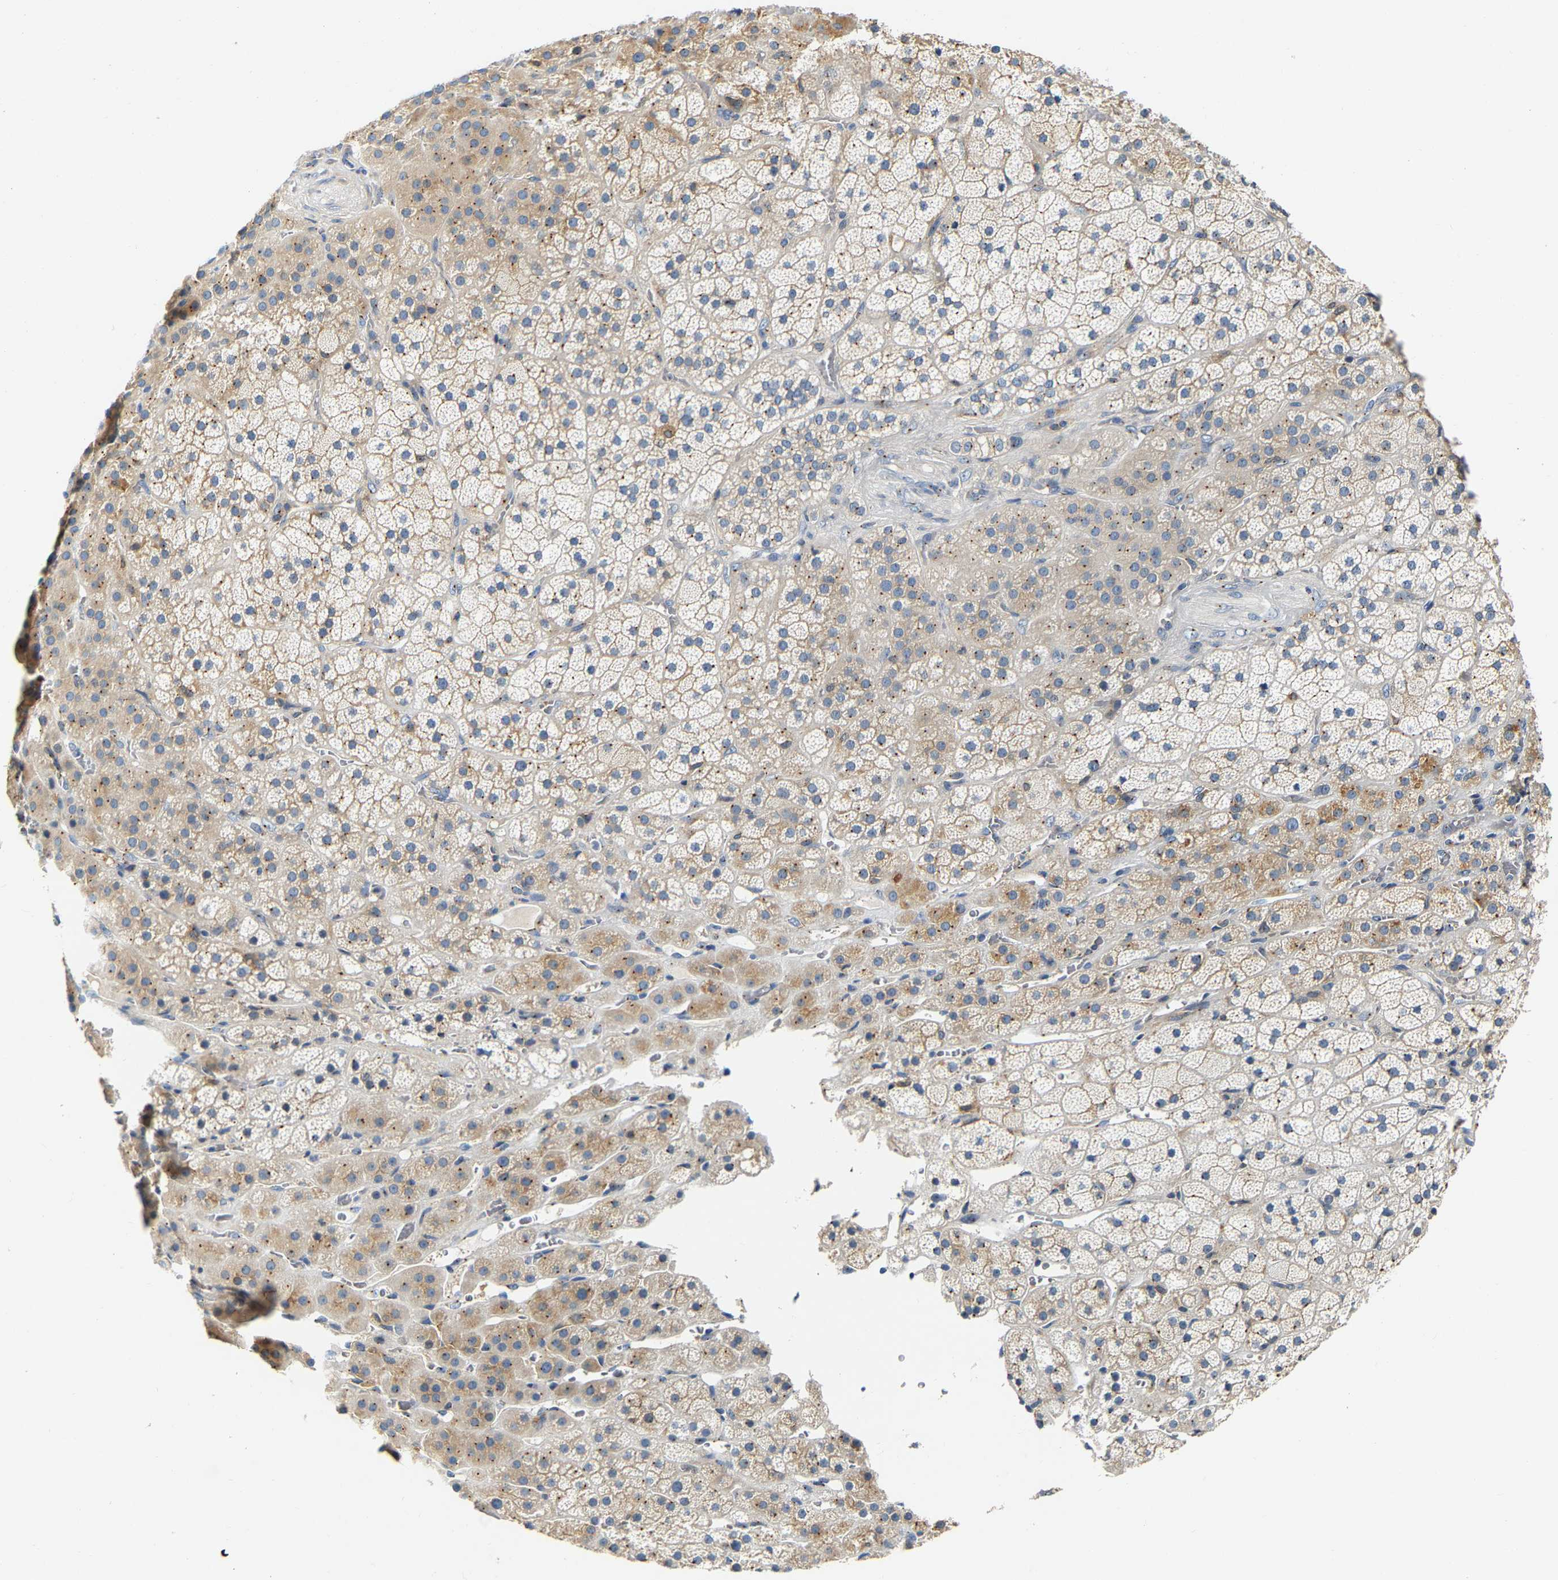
{"staining": {"intensity": "moderate", "quantity": ">75%", "location": "cytoplasmic/membranous"}, "tissue": "adrenal gland", "cell_type": "Glandular cells", "image_type": "normal", "snomed": [{"axis": "morphology", "description": "Normal tissue, NOS"}, {"axis": "topography", "description": "Adrenal gland"}], "caption": "Human adrenal gland stained with a brown dye shows moderate cytoplasmic/membranous positive expression in approximately >75% of glandular cells.", "gene": "PCNT", "patient": {"sex": "male", "age": 57}}